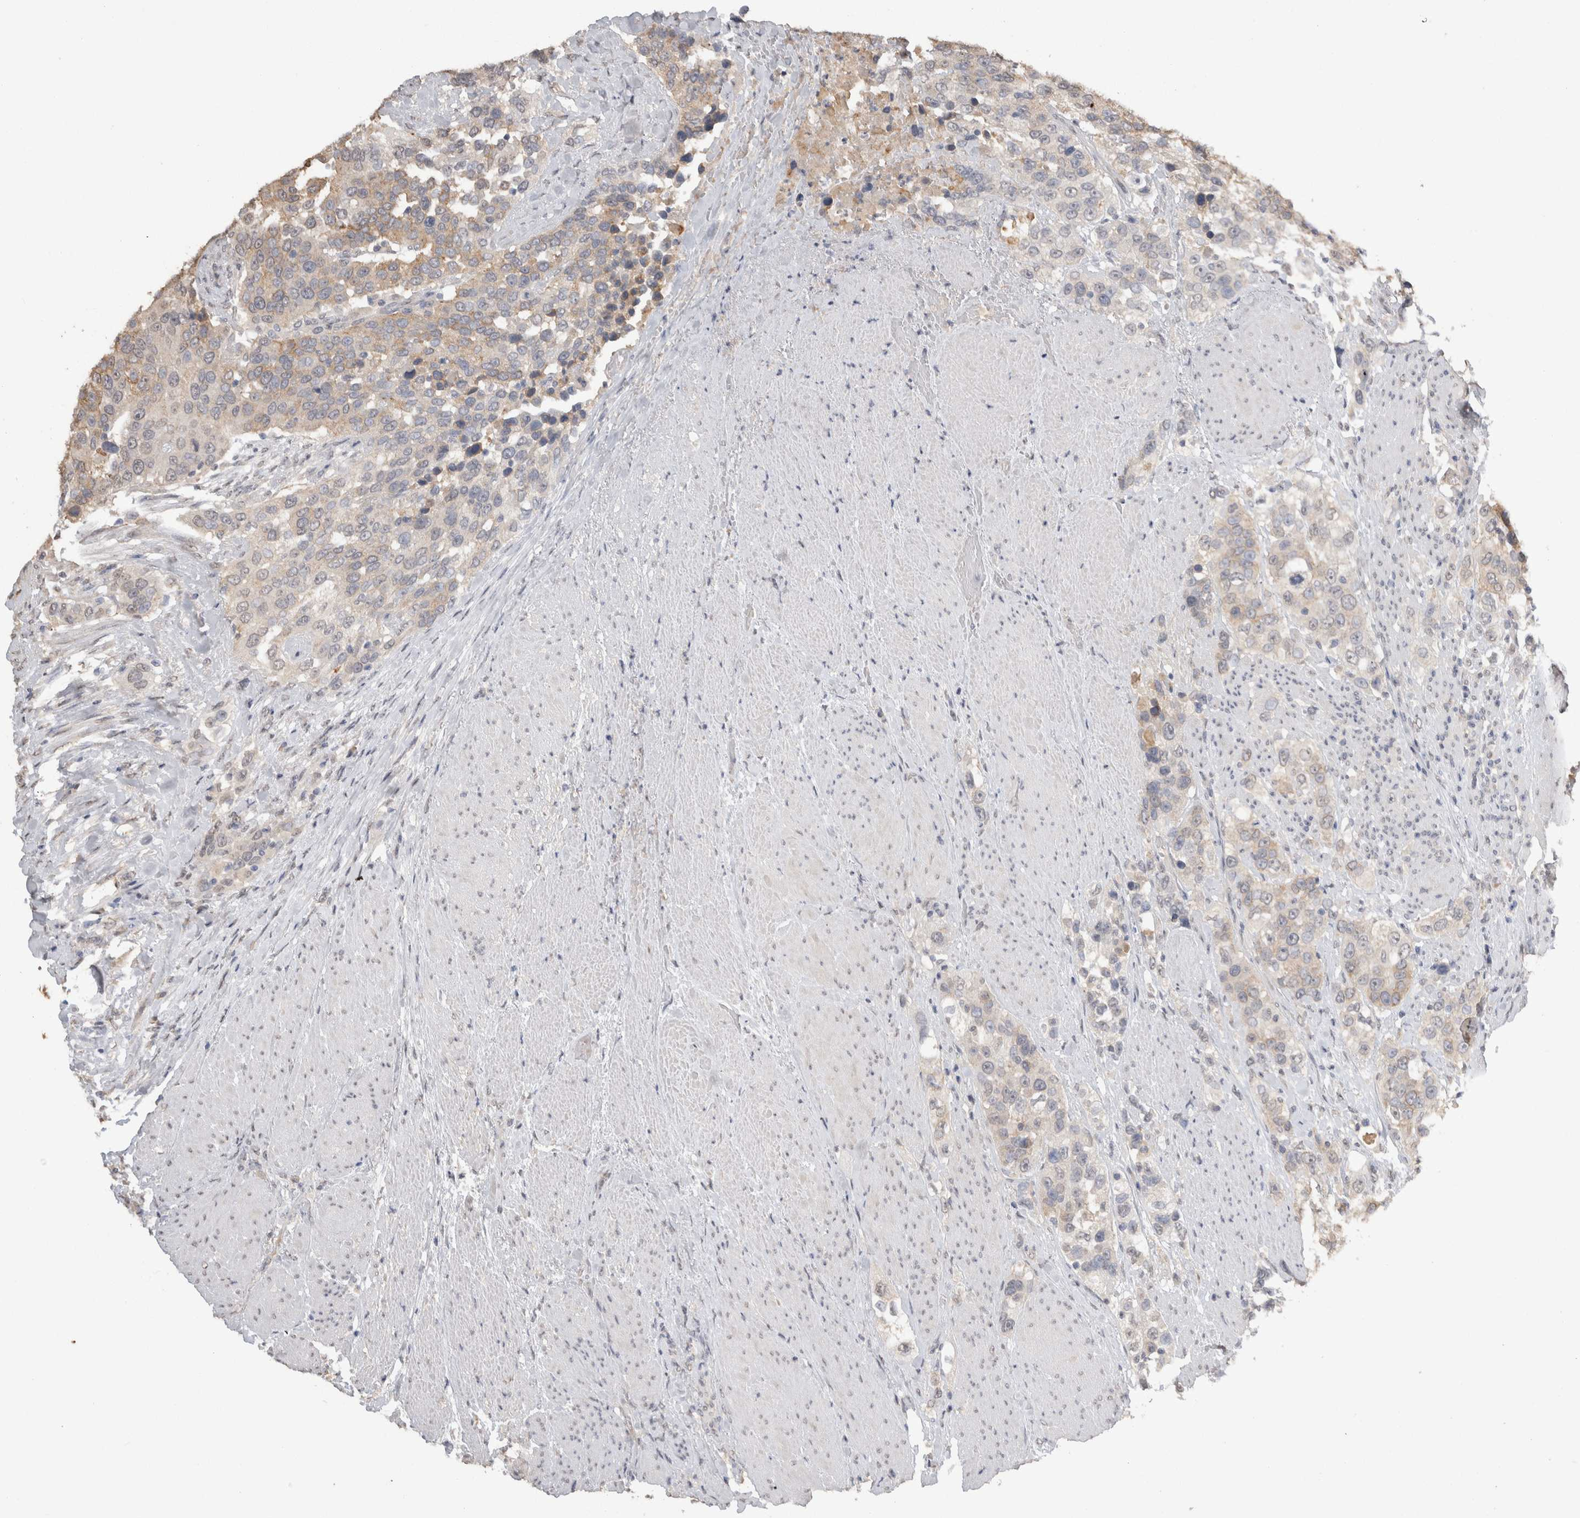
{"staining": {"intensity": "weak", "quantity": "<25%", "location": "cytoplasmic/membranous"}, "tissue": "urothelial cancer", "cell_type": "Tumor cells", "image_type": "cancer", "snomed": [{"axis": "morphology", "description": "Urothelial carcinoma, High grade"}, {"axis": "topography", "description": "Urinary bladder"}], "caption": "This is an immunohistochemistry micrograph of high-grade urothelial carcinoma. There is no staining in tumor cells.", "gene": "NAALADL2", "patient": {"sex": "female", "age": 80}}